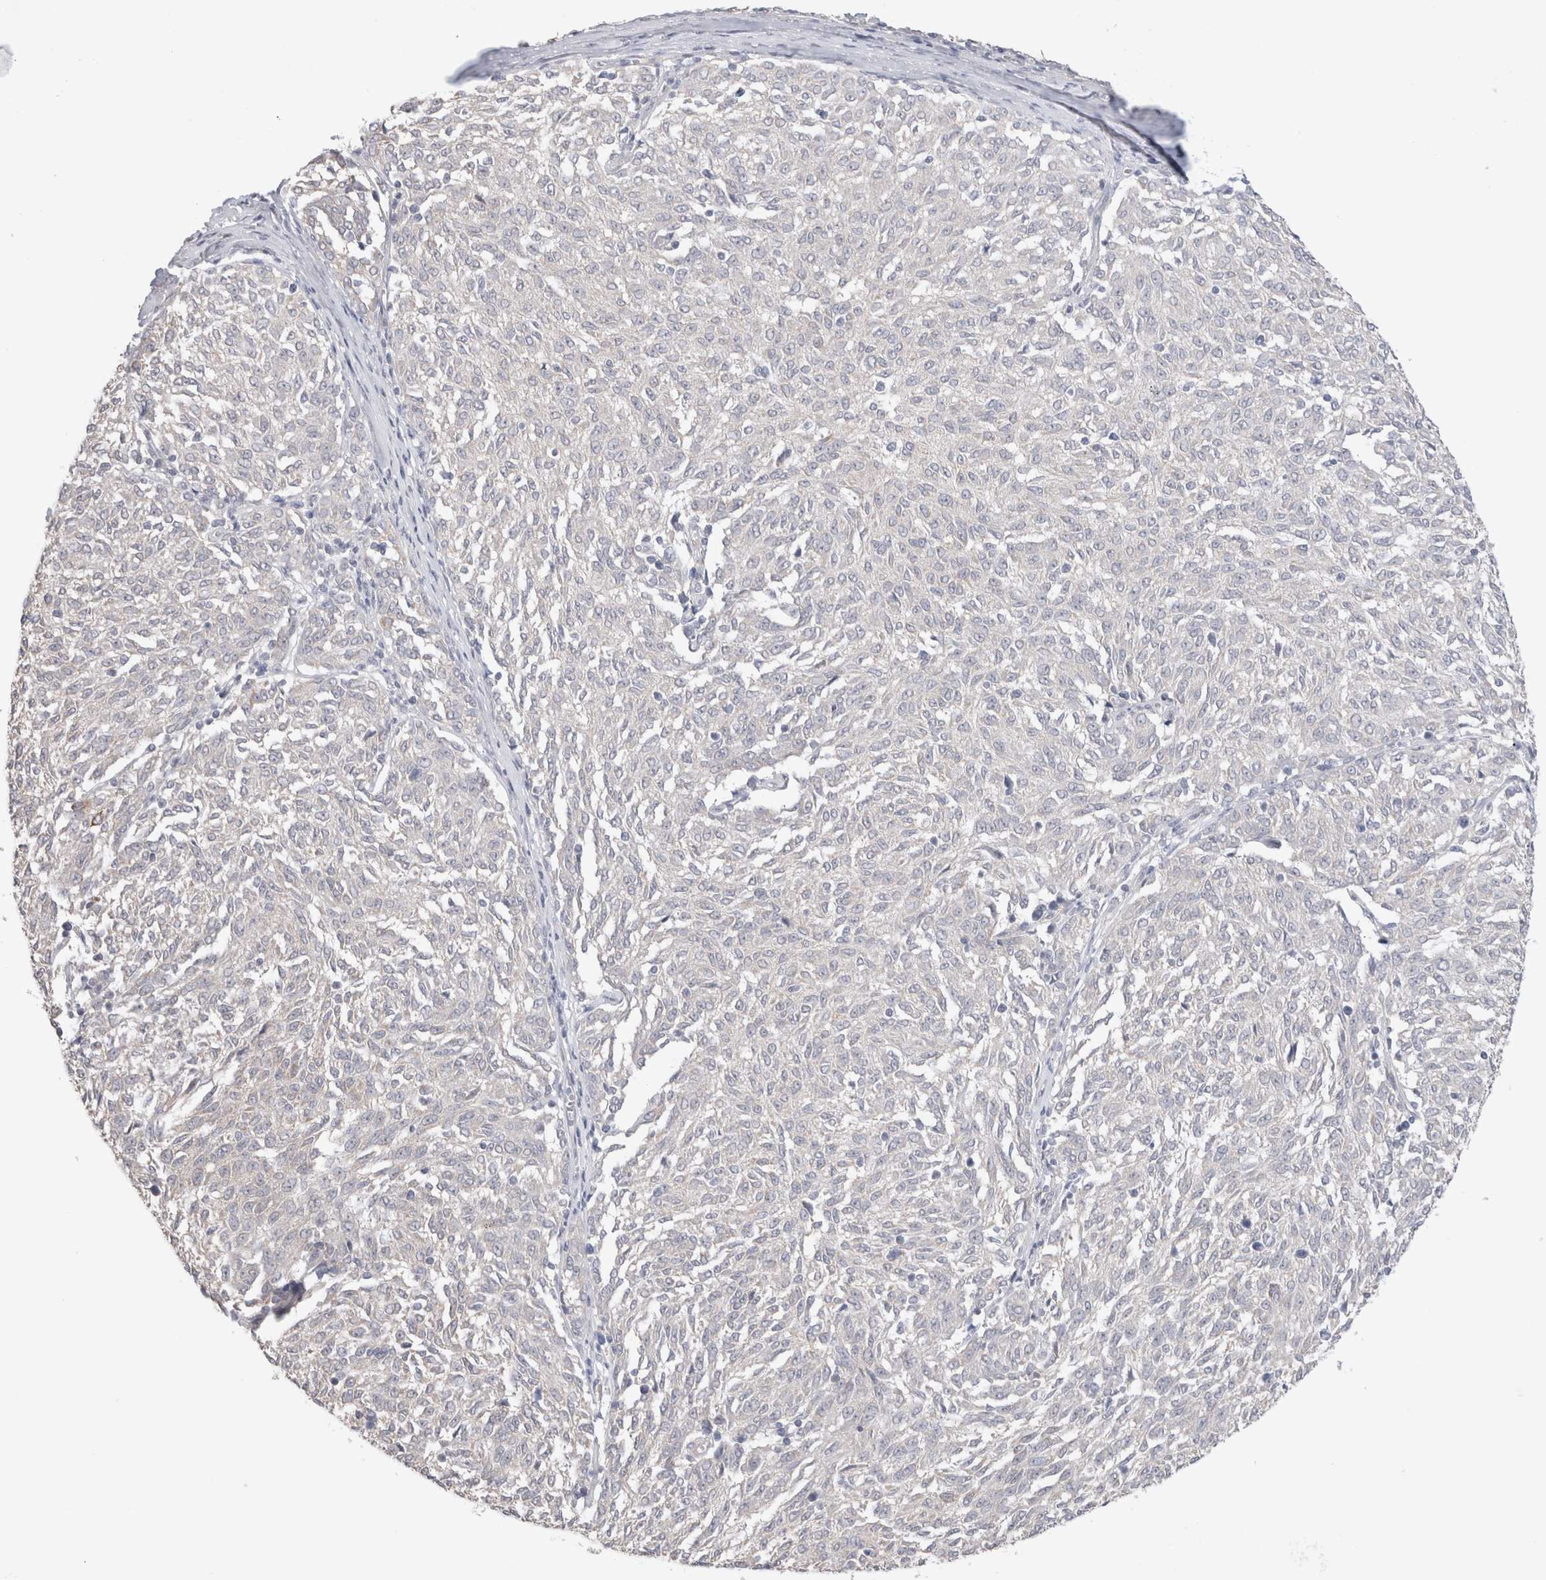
{"staining": {"intensity": "negative", "quantity": "none", "location": "none"}, "tissue": "melanoma", "cell_type": "Tumor cells", "image_type": "cancer", "snomed": [{"axis": "morphology", "description": "Malignant melanoma, NOS"}, {"axis": "topography", "description": "Skin"}], "caption": "Immunohistochemistry (IHC) histopathology image of neoplastic tissue: melanoma stained with DAB (3,3'-diaminobenzidine) exhibits no significant protein expression in tumor cells. Brightfield microscopy of immunohistochemistry (IHC) stained with DAB (brown) and hematoxylin (blue), captured at high magnification.", "gene": "DMD", "patient": {"sex": "female", "age": 72}}